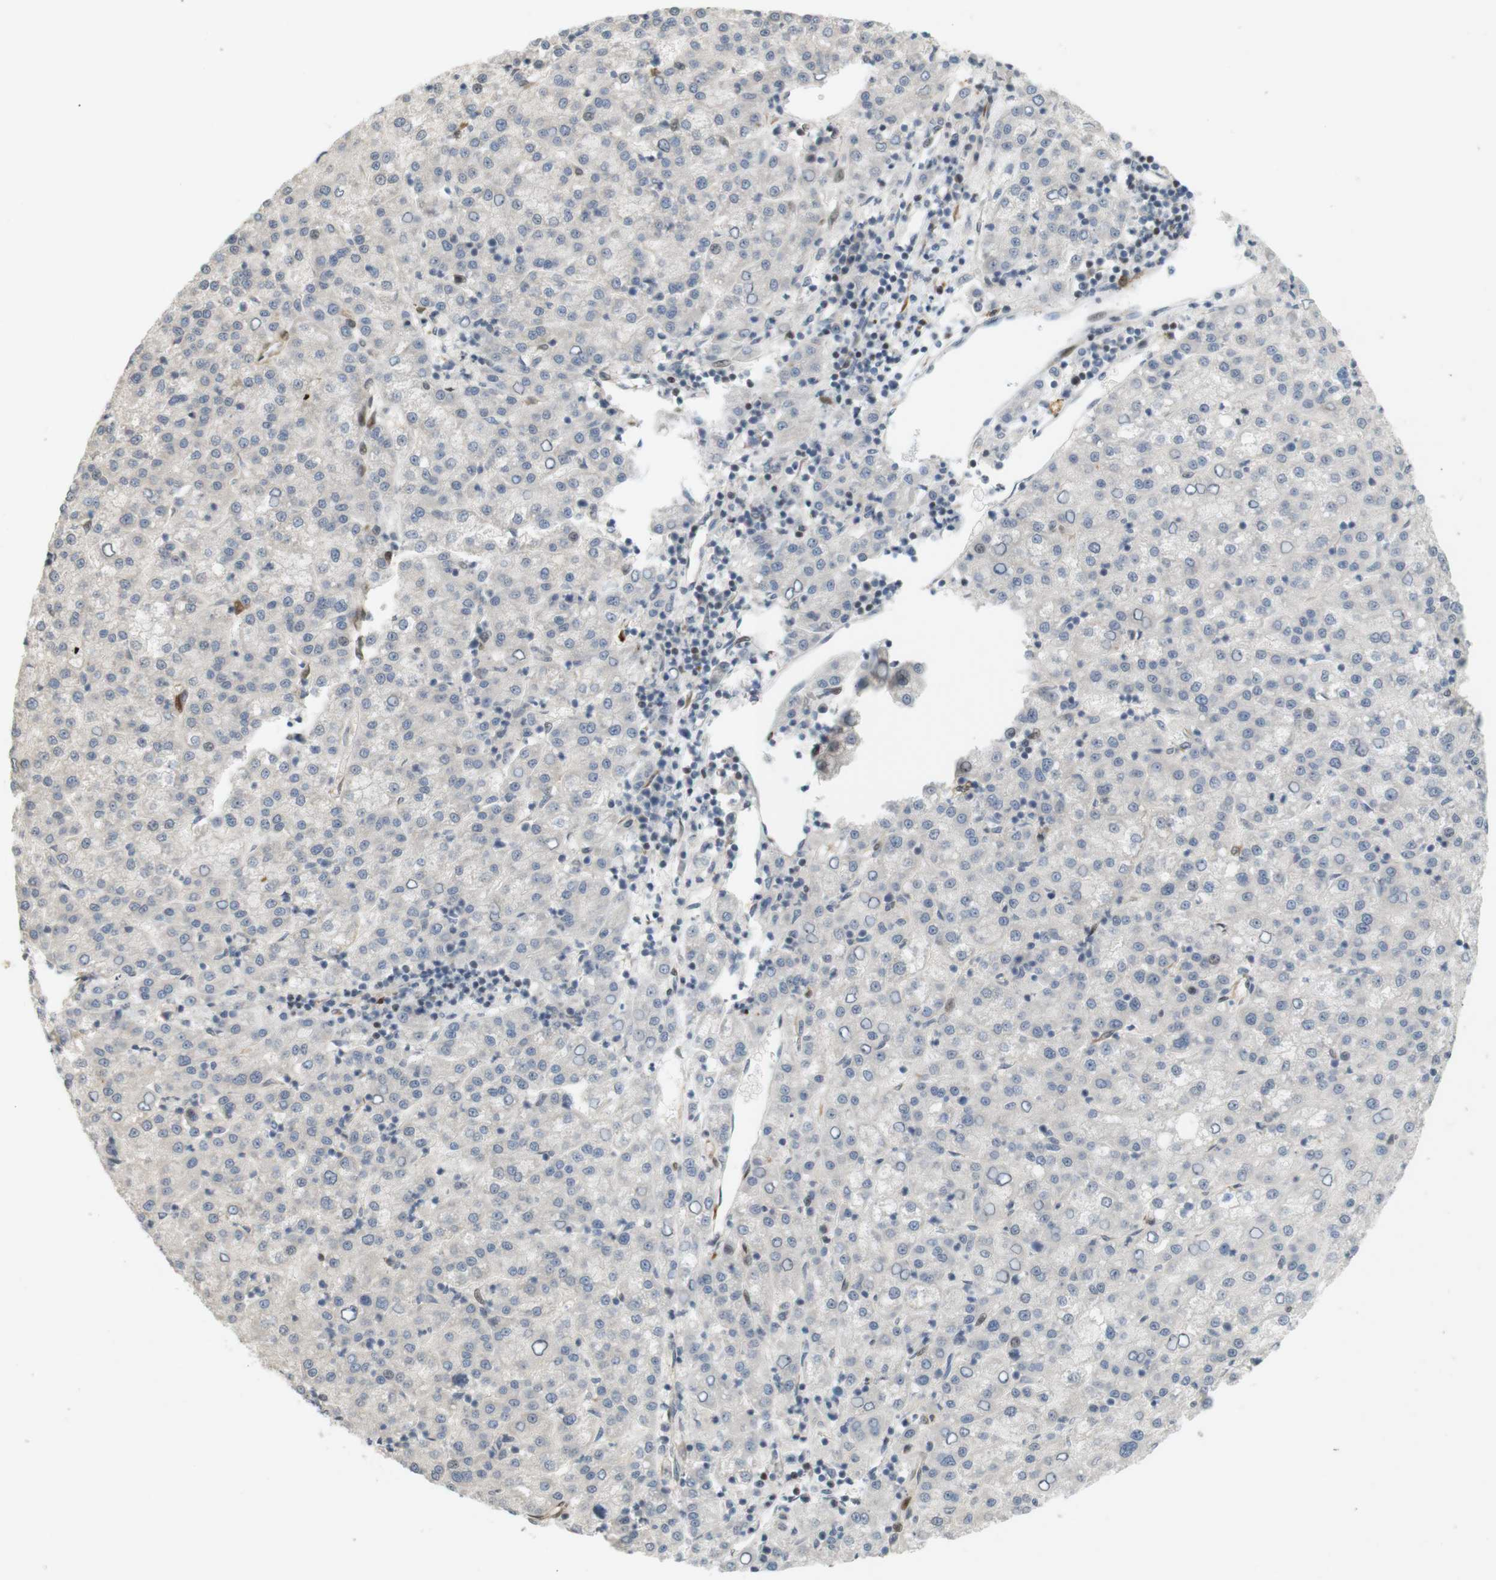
{"staining": {"intensity": "negative", "quantity": "none", "location": "none"}, "tissue": "liver cancer", "cell_type": "Tumor cells", "image_type": "cancer", "snomed": [{"axis": "morphology", "description": "Carcinoma, Hepatocellular, NOS"}, {"axis": "topography", "description": "Liver"}], "caption": "Protein analysis of liver cancer exhibits no significant expression in tumor cells.", "gene": "PPP1R14A", "patient": {"sex": "female", "age": 58}}